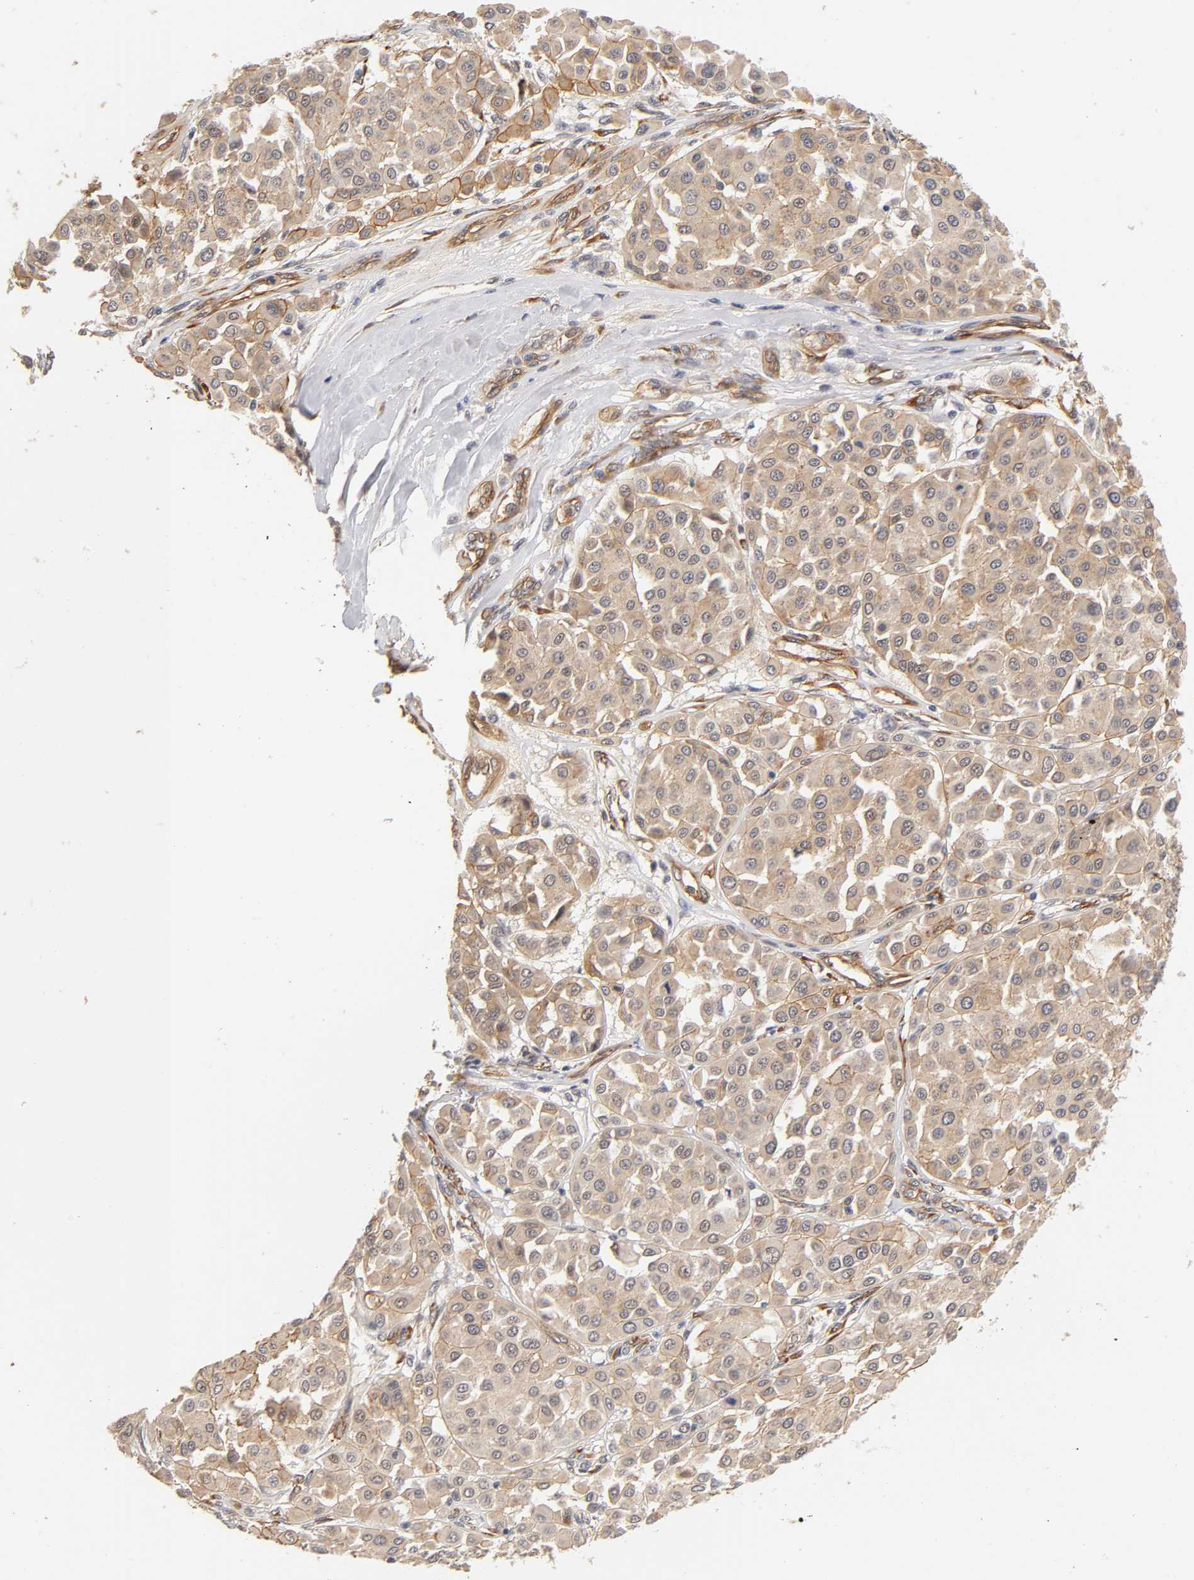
{"staining": {"intensity": "weak", "quantity": "25%-75%", "location": "cytoplasmic/membranous"}, "tissue": "melanoma", "cell_type": "Tumor cells", "image_type": "cancer", "snomed": [{"axis": "morphology", "description": "Malignant melanoma, Metastatic site"}, {"axis": "topography", "description": "Soft tissue"}], "caption": "High-magnification brightfield microscopy of melanoma stained with DAB (3,3'-diaminobenzidine) (brown) and counterstained with hematoxylin (blue). tumor cells exhibit weak cytoplasmic/membranous staining is present in approximately25%-75% of cells. (Brightfield microscopy of DAB IHC at high magnification).", "gene": "LAMB1", "patient": {"sex": "male", "age": 41}}